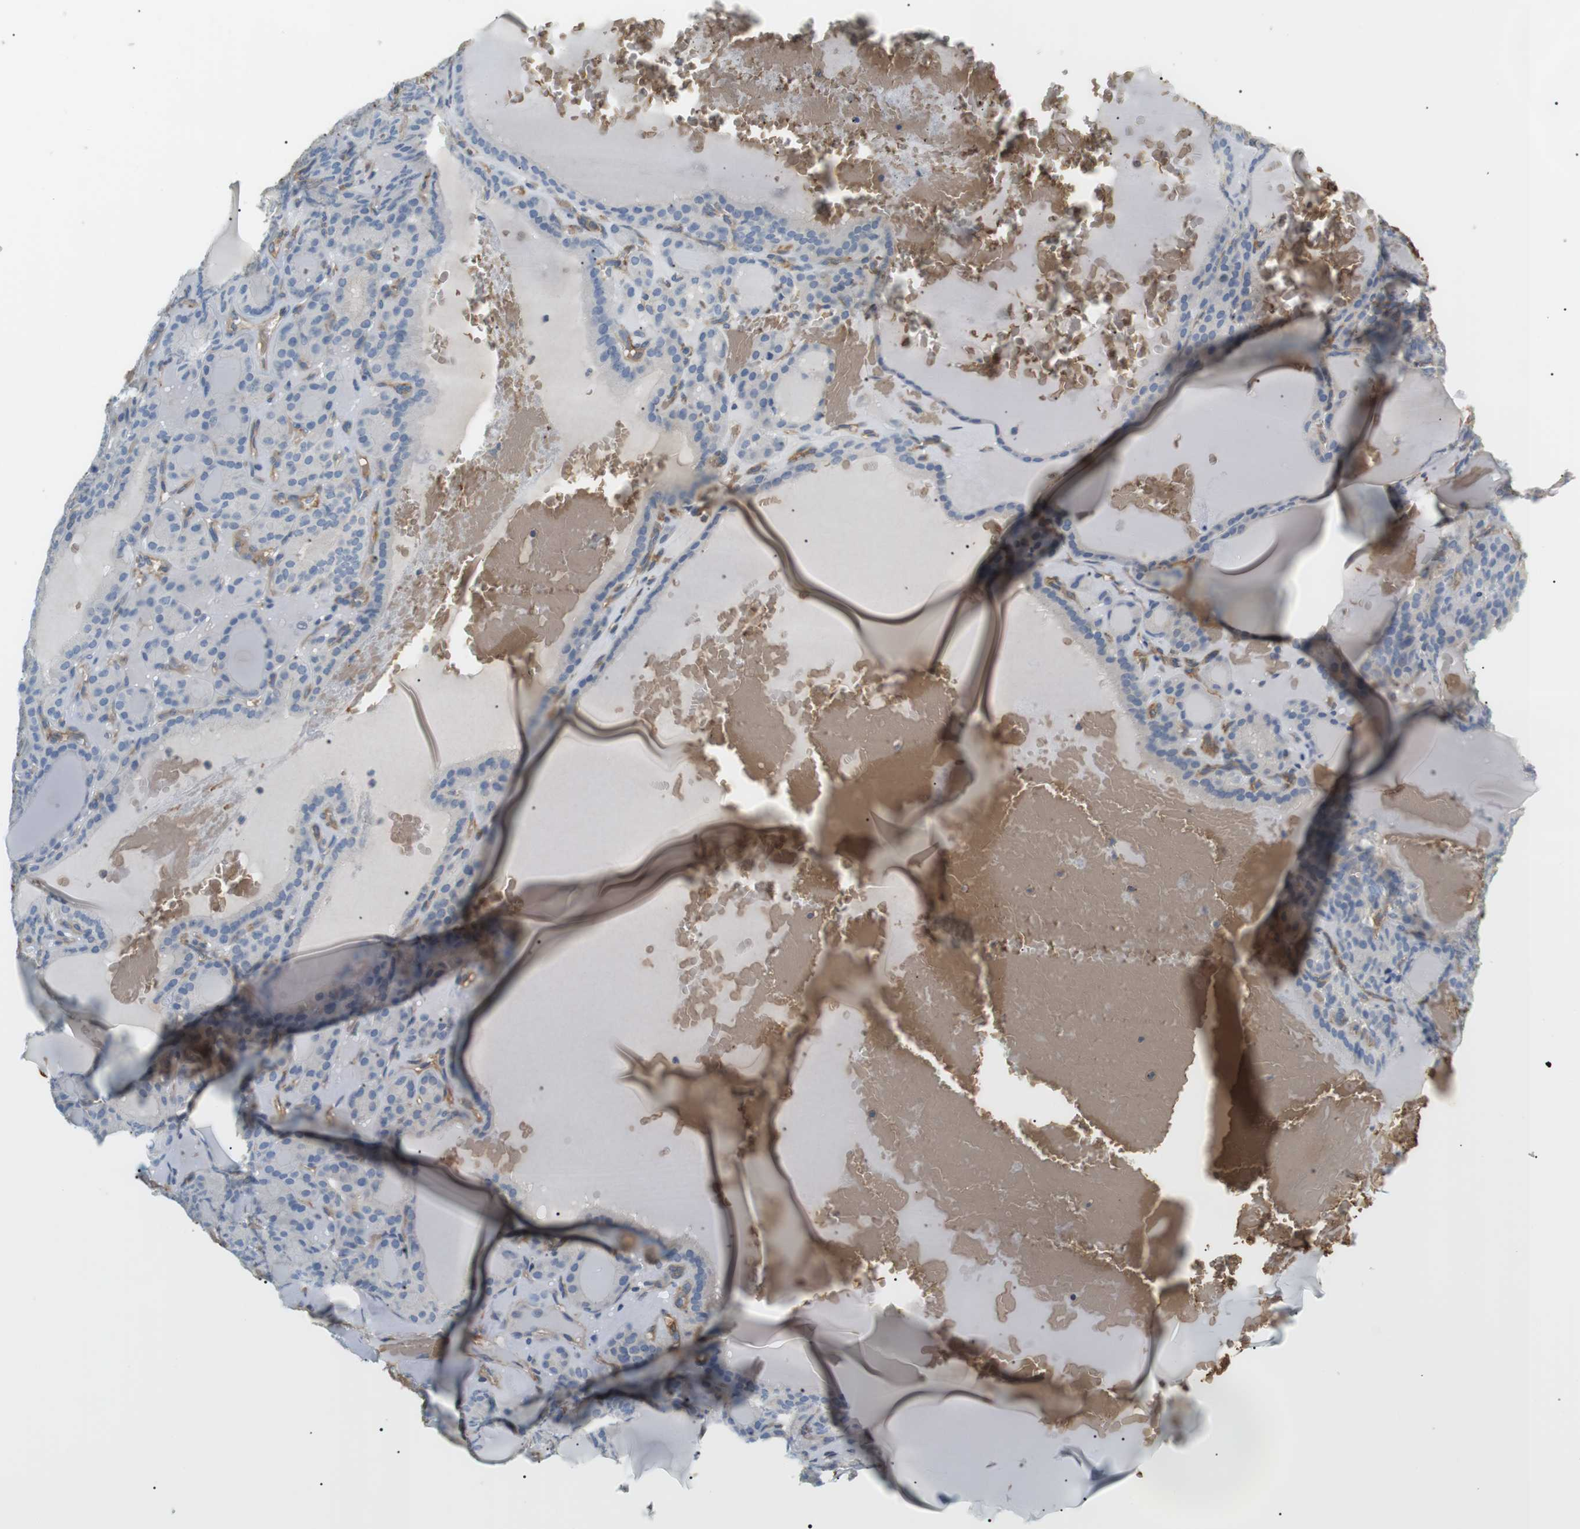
{"staining": {"intensity": "weak", "quantity": "25%-75%", "location": "cytoplasmic/membranous"}, "tissue": "thyroid gland", "cell_type": "Glandular cells", "image_type": "normal", "snomed": [{"axis": "morphology", "description": "Normal tissue, NOS"}, {"axis": "topography", "description": "Thyroid gland"}], "caption": "Brown immunohistochemical staining in unremarkable thyroid gland displays weak cytoplasmic/membranous positivity in about 25%-75% of glandular cells. (Brightfield microscopy of DAB IHC at high magnification).", "gene": "ADCY10", "patient": {"sex": "female", "age": 28}}